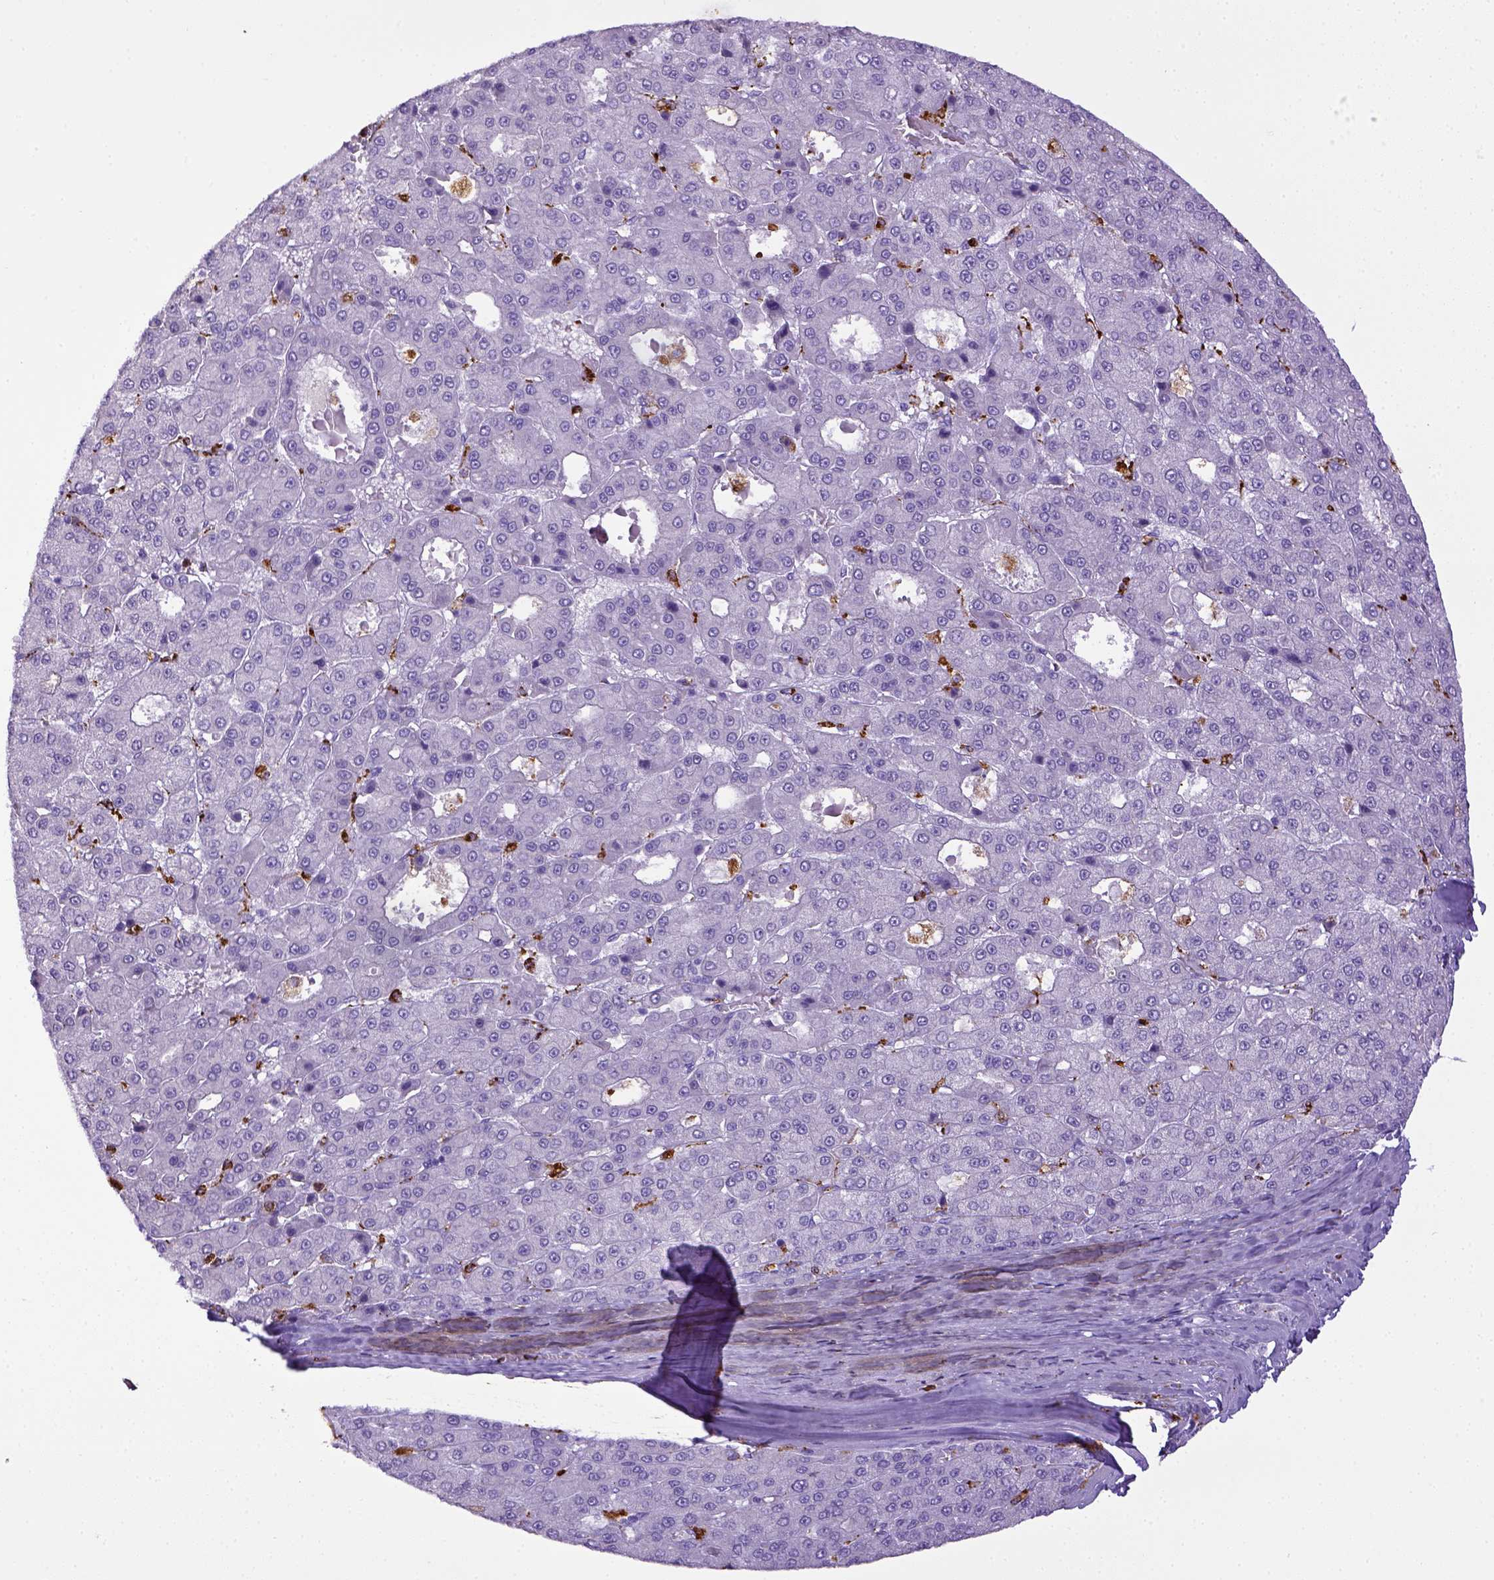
{"staining": {"intensity": "negative", "quantity": "none", "location": "none"}, "tissue": "liver cancer", "cell_type": "Tumor cells", "image_type": "cancer", "snomed": [{"axis": "morphology", "description": "Carcinoma, Hepatocellular, NOS"}, {"axis": "topography", "description": "Liver"}], "caption": "The IHC image has no significant staining in tumor cells of liver cancer (hepatocellular carcinoma) tissue.", "gene": "CD68", "patient": {"sex": "male", "age": 70}}